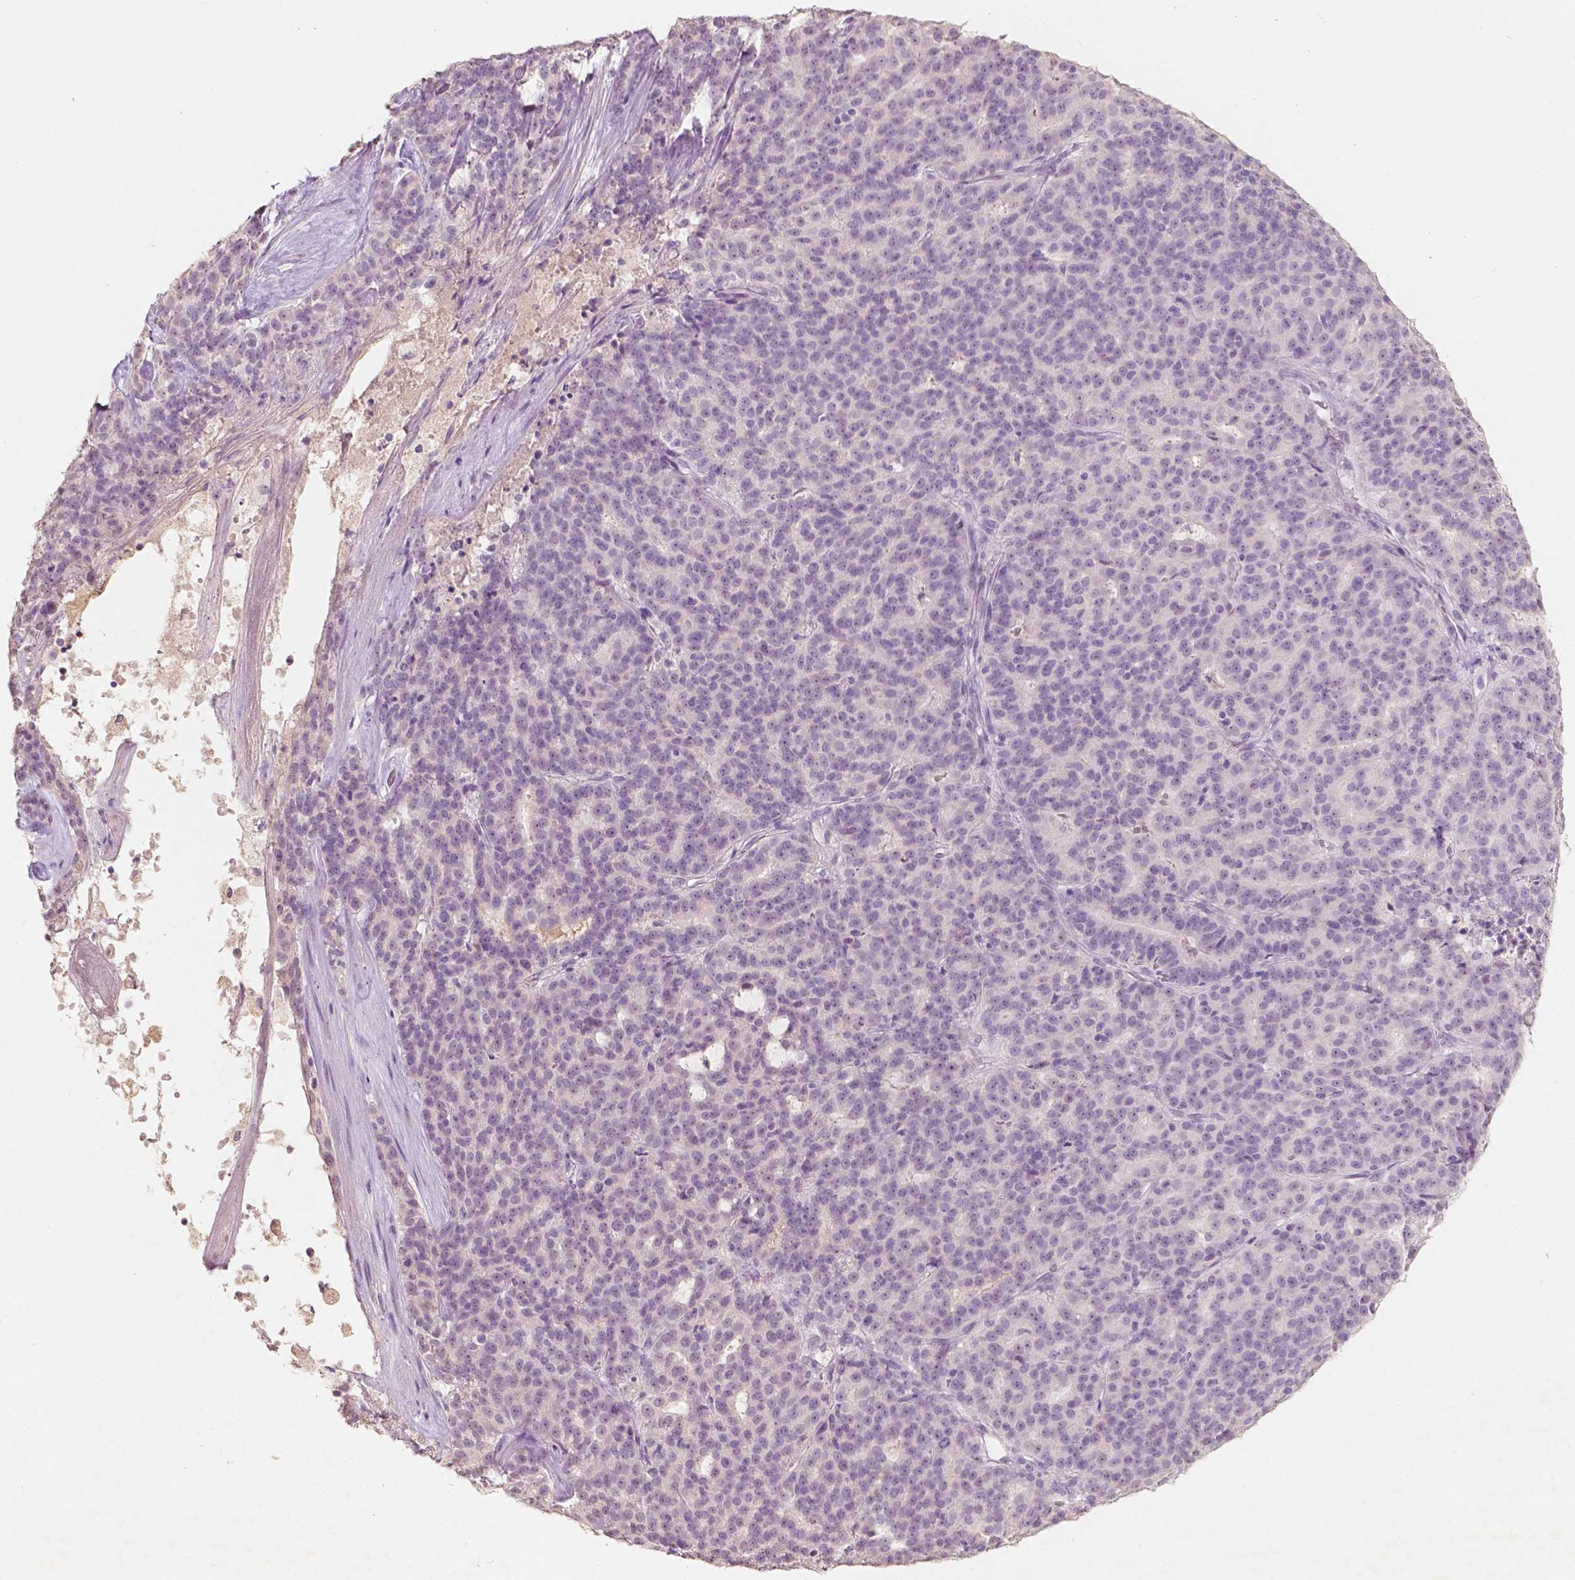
{"staining": {"intensity": "negative", "quantity": "none", "location": "none"}, "tissue": "liver cancer", "cell_type": "Tumor cells", "image_type": "cancer", "snomed": [{"axis": "morphology", "description": "Cholangiocarcinoma"}, {"axis": "topography", "description": "Liver"}], "caption": "High power microscopy image of an IHC micrograph of liver cancer (cholangiocarcinoma), revealing no significant staining in tumor cells. Nuclei are stained in blue.", "gene": "SOX15", "patient": {"sex": "female", "age": 47}}